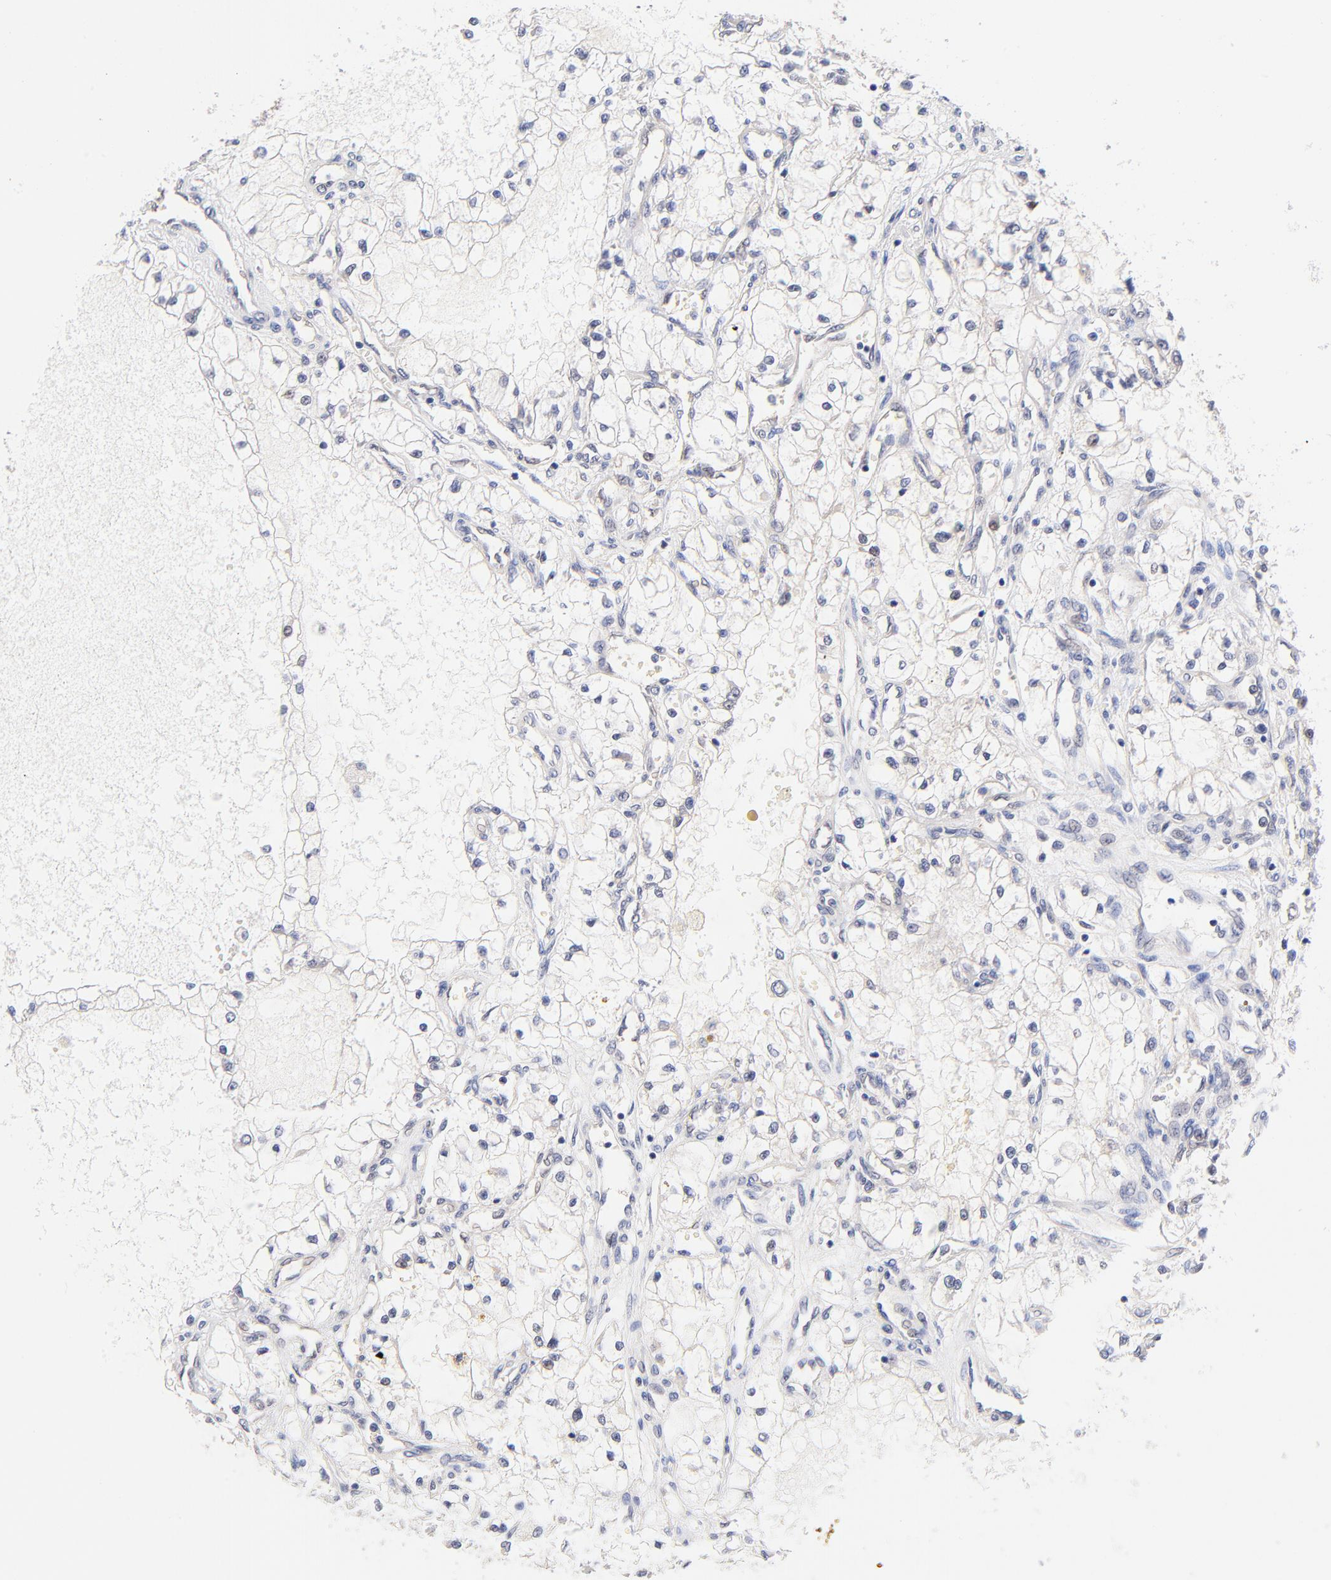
{"staining": {"intensity": "negative", "quantity": "none", "location": "none"}, "tissue": "renal cancer", "cell_type": "Tumor cells", "image_type": "cancer", "snomed": [{"axis": "morphology", "description": "Adenocarcinoma, NOS"}, {"axis": "topography", "description": "Kidney"}], "caption": "This image is of renal cancer stained with immunohistochemistry (IHC) to label a protein in brown with the nuclei are counter-stained blue. There is no staining in tumor cells. (Immunohistochemistry (ihc), brightfield microscopy, high magnification).", "gene": "TXNL1", "patient": {"sex": "male", "age": 61}}